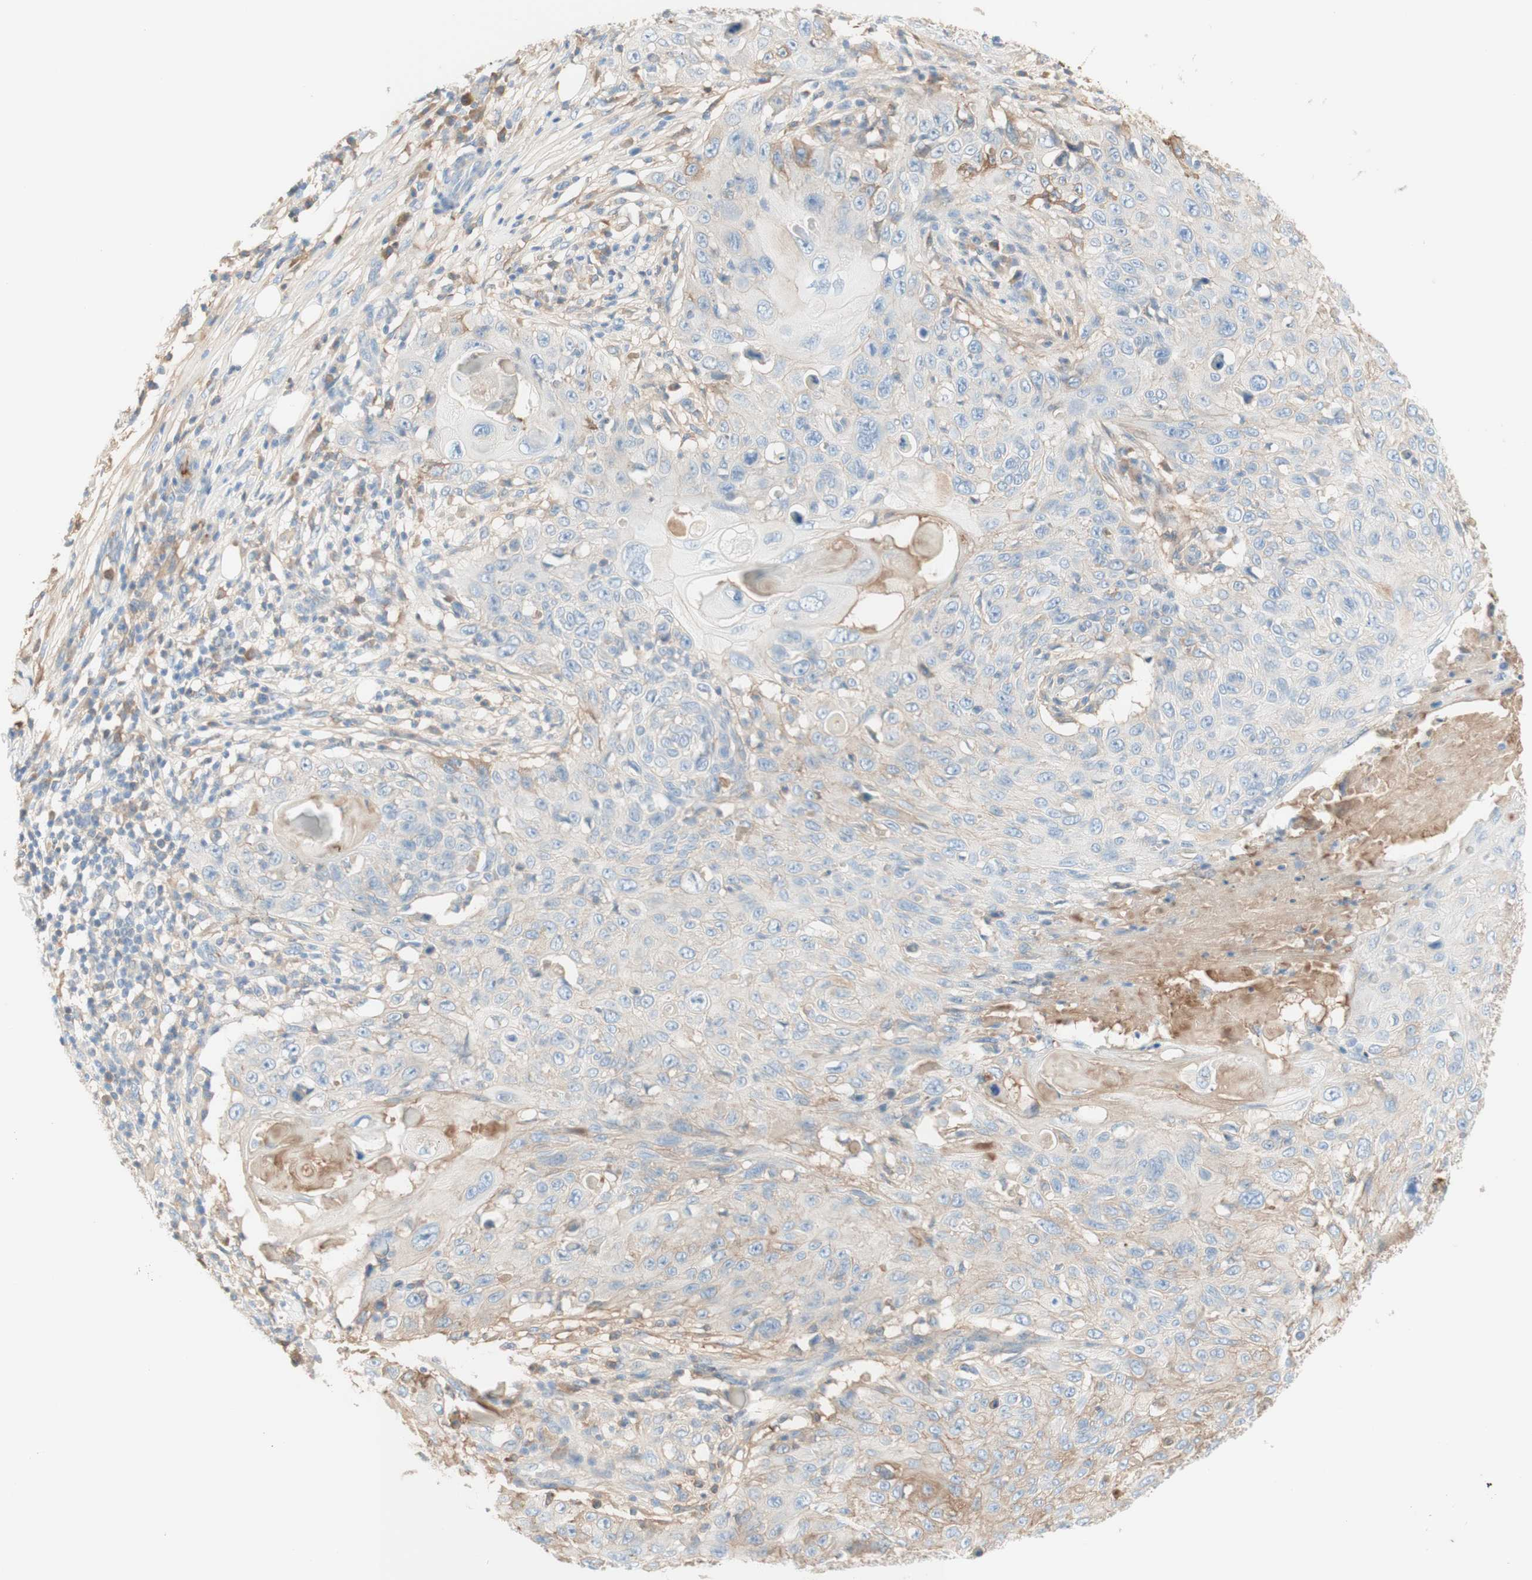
{"staining": {"intensity": "weak", "quantity": "<25%", "location": "cytoplasmic/membranous"}, "tissue": "skin cancer", "cell_type": "Tumor cells", "image_type": "cancer", "snomed": [{"axis": "morphology", "description": "Squamous cell carcinoma, NOS"}, {"axis": "topography", "description": "Skin"}], "caption": "The micrograph shows no significant staining in tumor cells of skin squamous cell carcinoma.", "gene": "KNG1", "patient": {"sex": "male", "age": 86}}